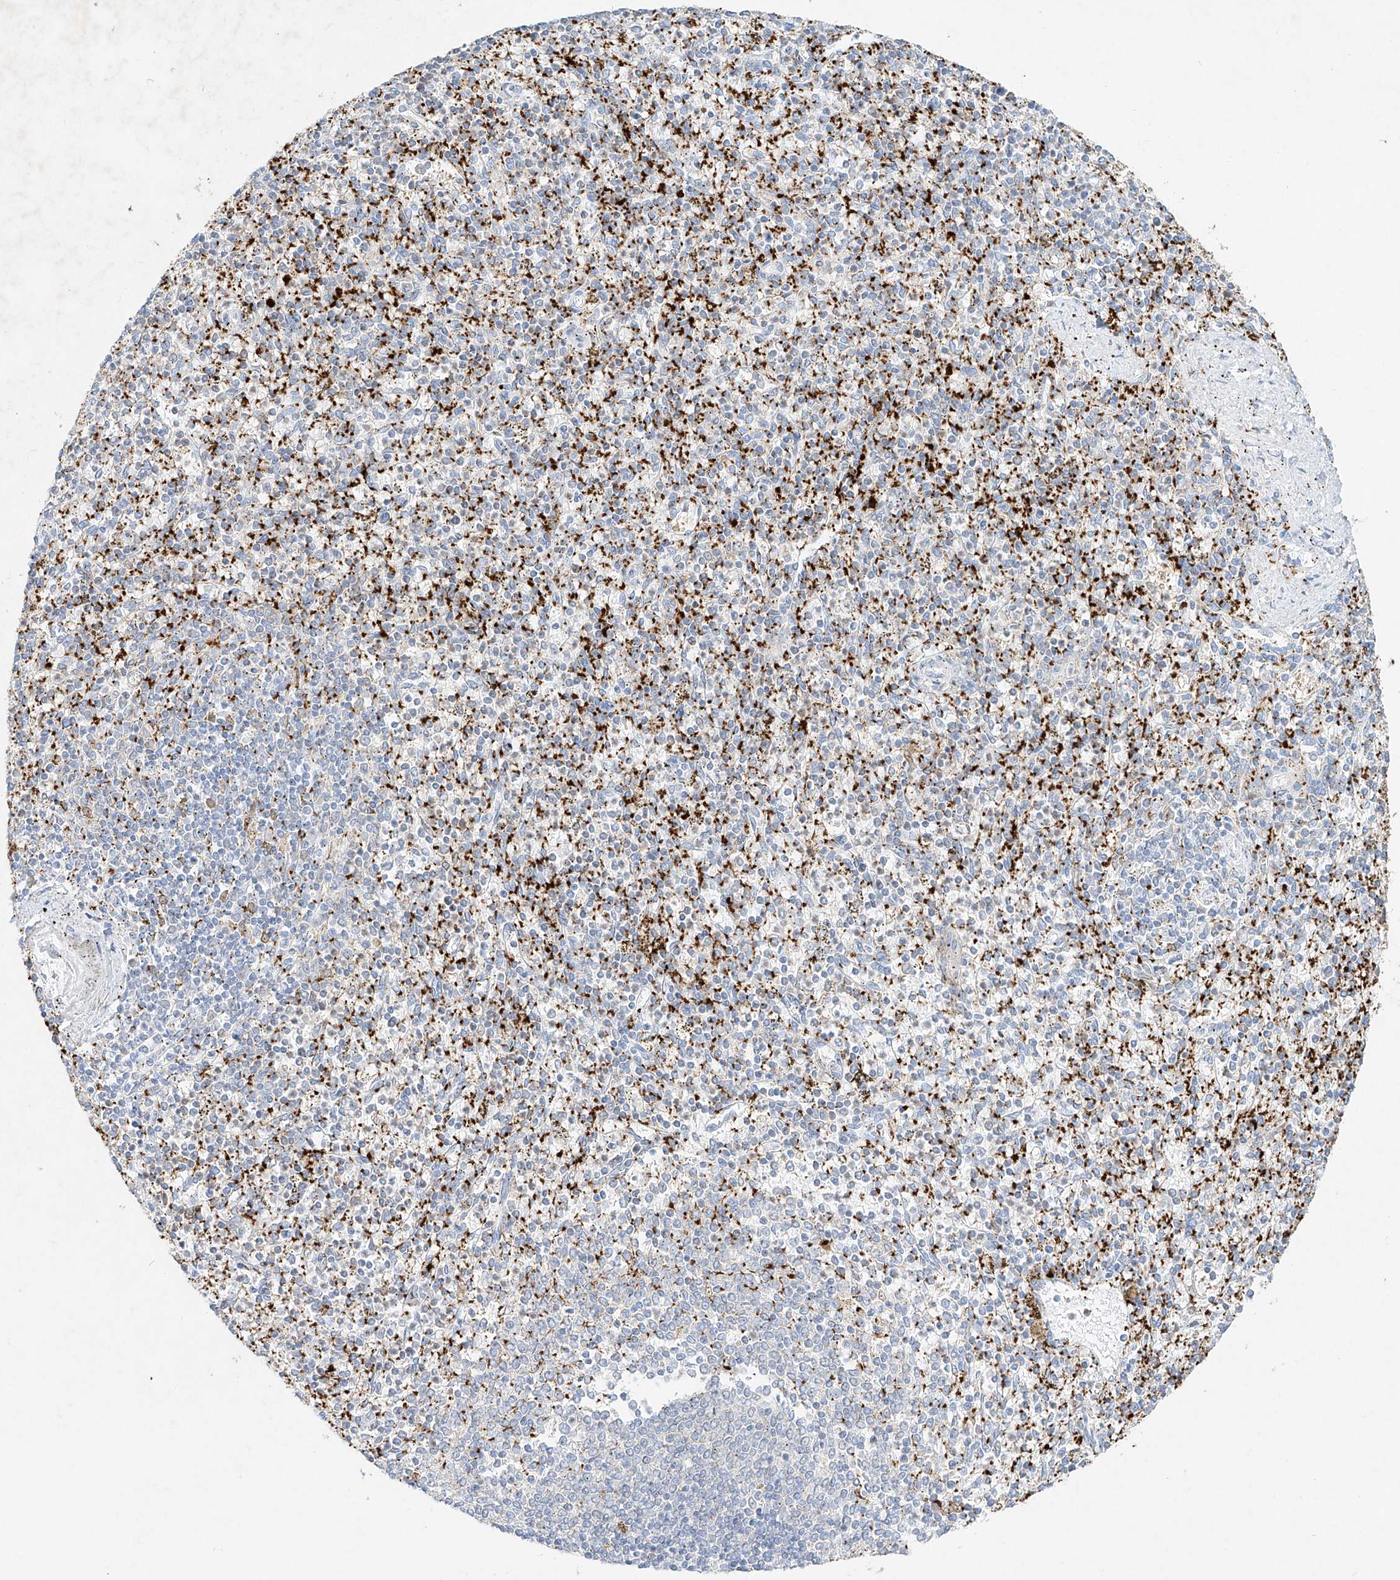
{"staining": {"intensity": "negative", "quantity": "none", "location": "none"}, "tissue": "spleen", "cell_type": "Cells in red pulp", "image_type": "normal", "snomed": [{"axis": "morphology", "description": "Normal tissue, NOS"}, {"axis": "topography", "description": "Spleen"}], "caption": "Cells in red pulp show no significant protein positivity in unremarkable spleen.", "gene": "PLEK", "patient": {"sex": "male", "age": 72}}